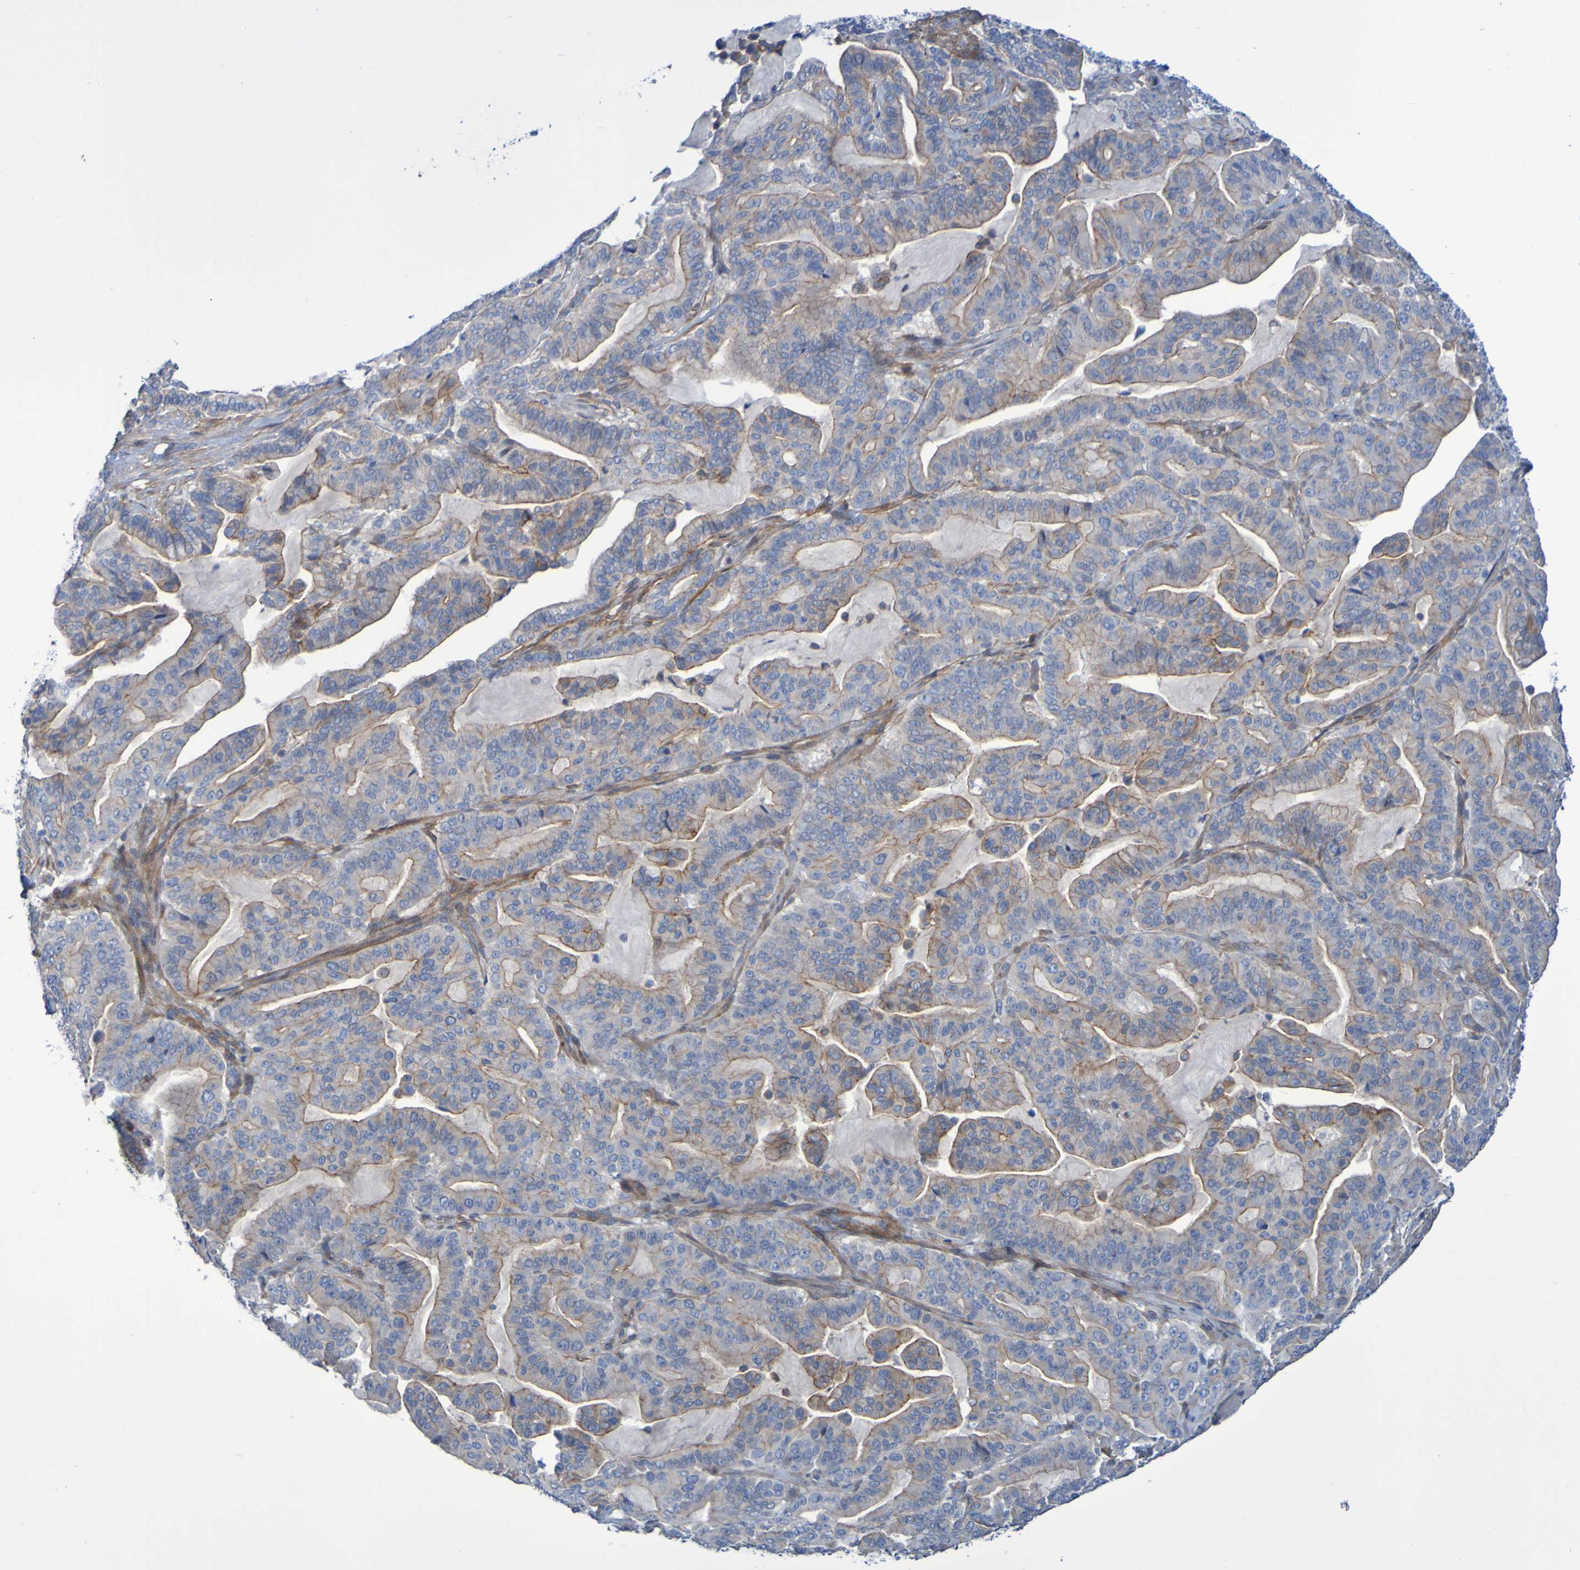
{"staining": {"intensity": "moderate", "quantity": "25%-75%", "location": "cytoplasmic/membranous"}, "tissue": "pancreatic cancer", "cell_type": "Tumor cells", "image_type": "cancer", "snomed": [{"axis": "morphology", "description": "Adenocarcinoma, NOS"}, {"axis": "topography", "description": "Pancreas"}], "caption": "DAB immunohistochemical staining of human adenocarcinoma (pancreatic) reveals moderate cytoplasmic/membranous protein staining in approximately 25%-75% of tumor cells.", "gene": "LPP", "patient": {"sex": "male", "age": 63}}